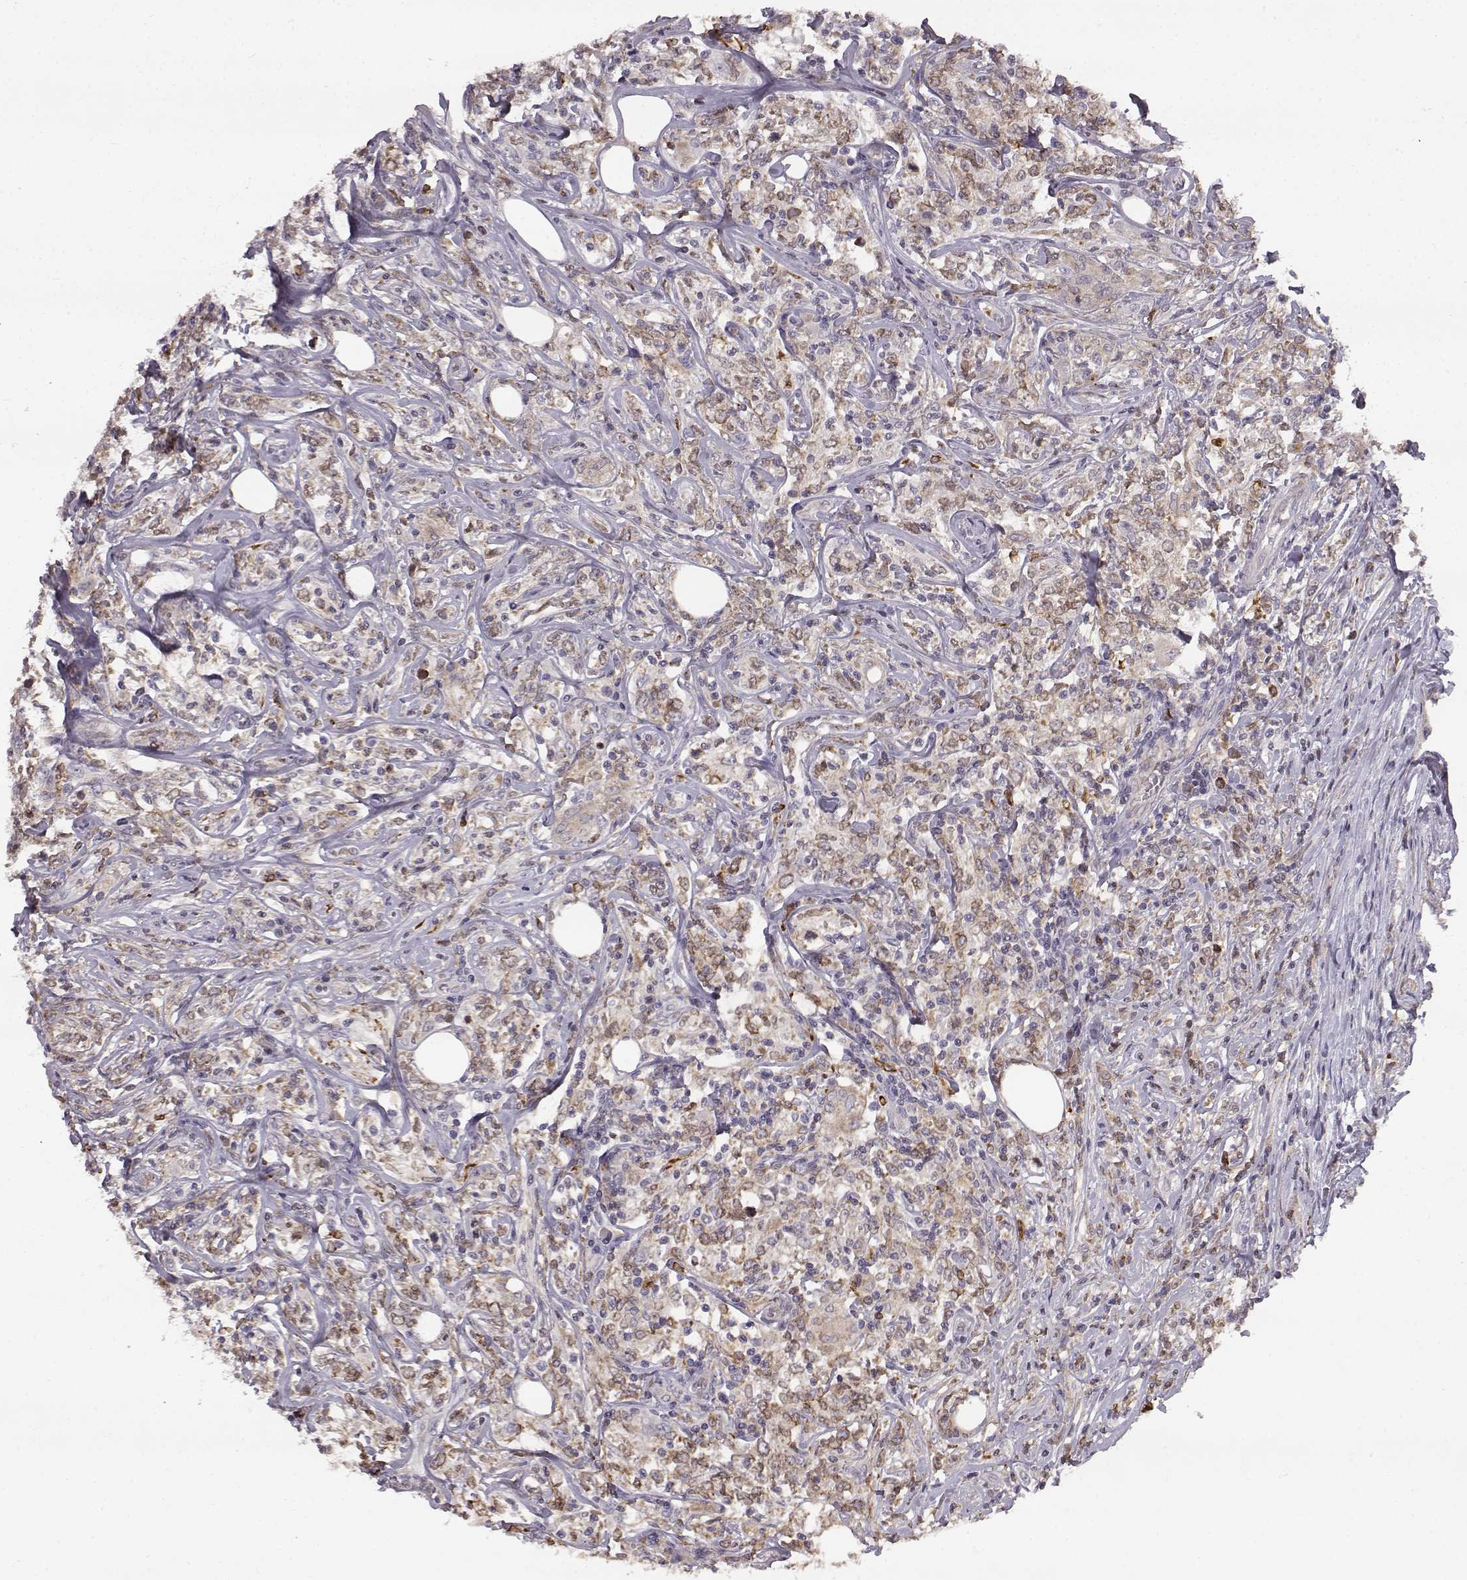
{"staining": {"intensity": "weak", "quantity": ">75%", "location": "cytoplasmic/membranous"}, "tissue": "lymphoma", "cell_type": "Tumor cells", "image_type": "cancer", "snomed": [{"axis": "morphology", "description": "Malignant lymphoma, non-Hodgkin's type, High grade"}, {"axis": "topography", "description": "Lymph node"}], "caption": "Immunohistochemical staining of human high-grade malignant lymphoma, non-Hodgkin's type demonstrates low levels of weak cytoplasmic/membranous protein staining in approximately >75% of tumor cells.", "gene": "SPAG17", "patient": {"sex": "female", "age": 84}}